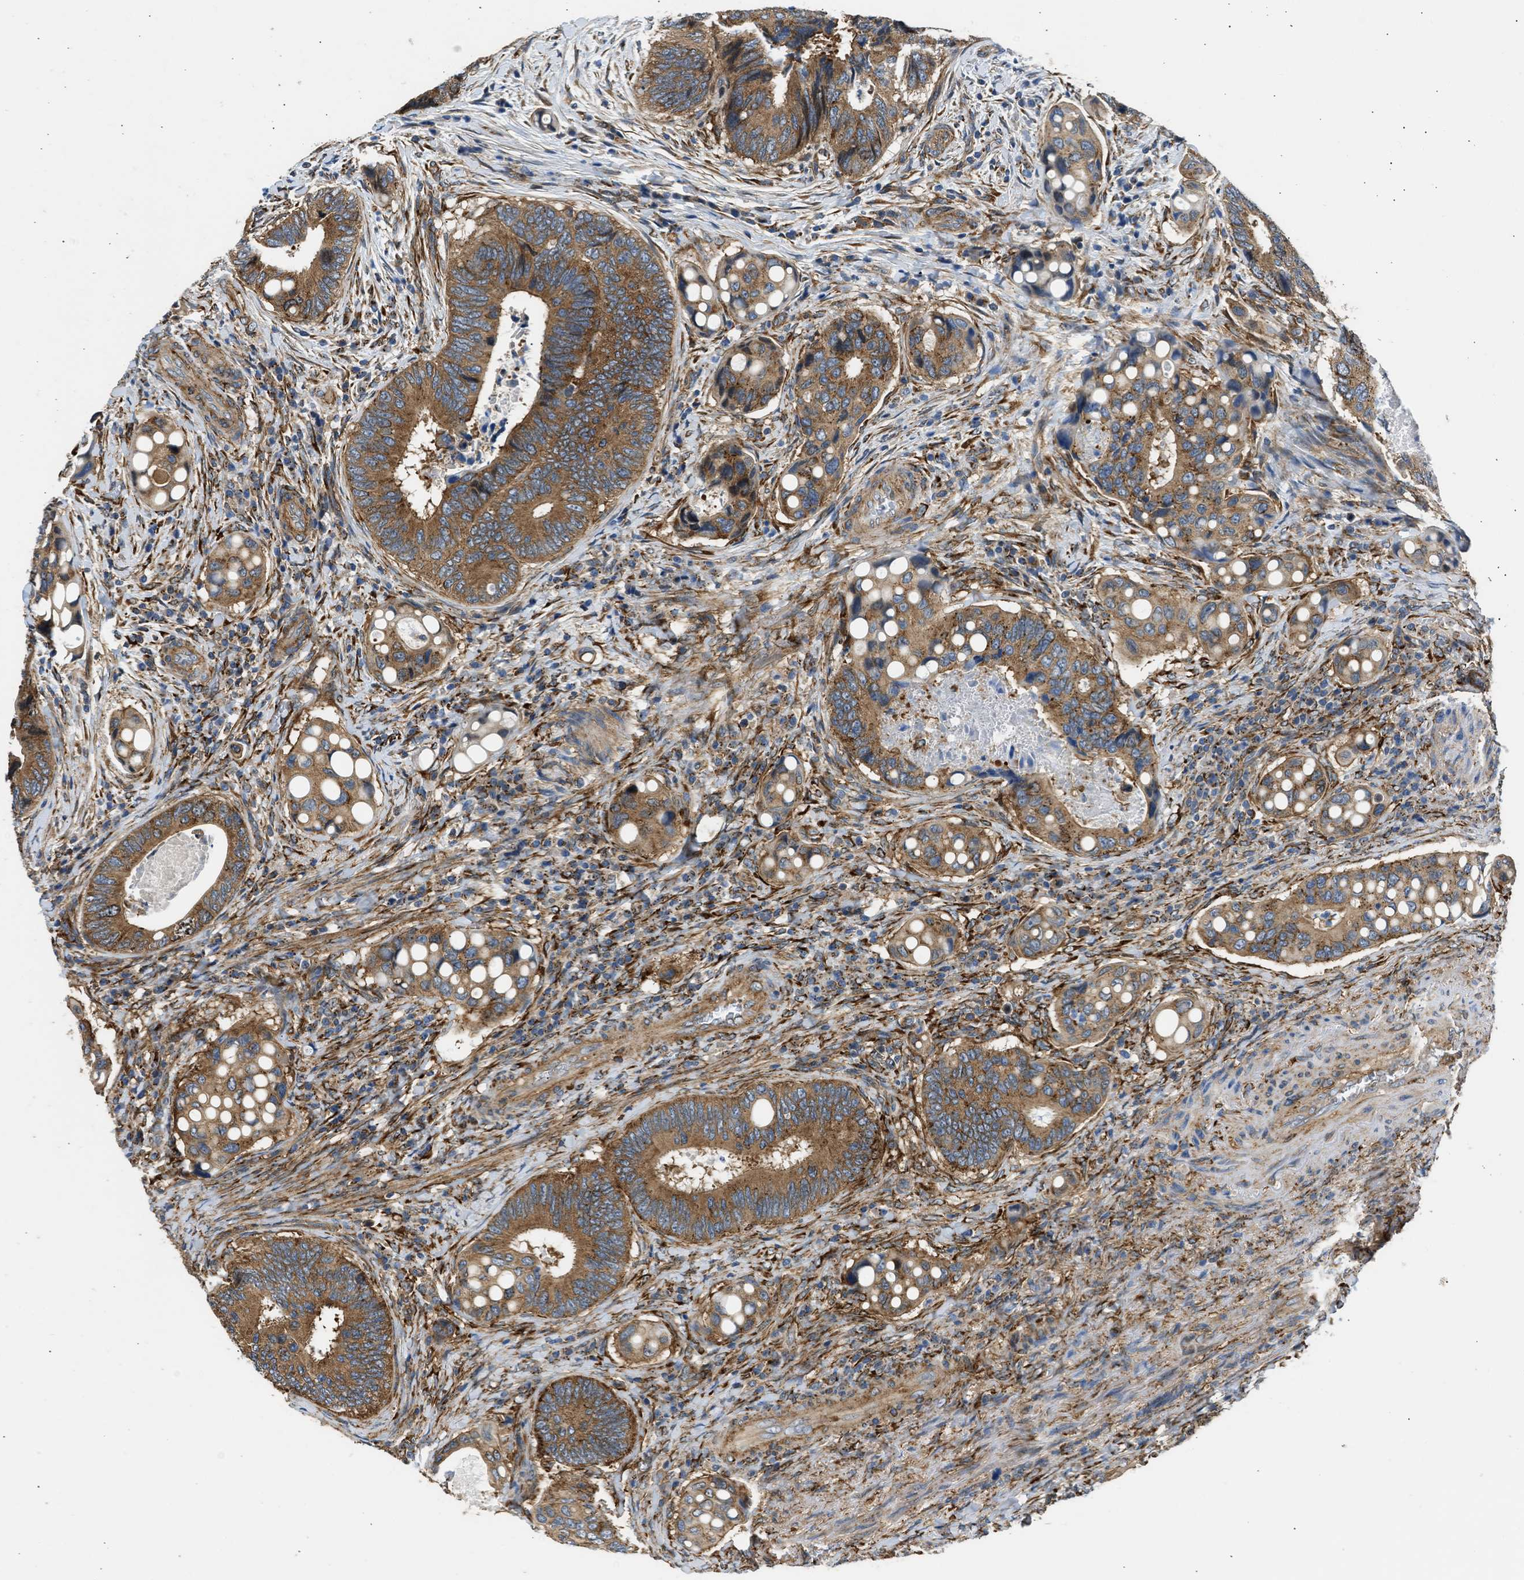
{"staining": {"intensity": "moderate", "quantity": ">75%", "location": "cytoplasmic/membranous"}, "tissue": "colorectal cancer", "cell_type": "Tumor cells", "image_type": "cancer", "snomed": [{"axis": "morphology", "description": "Inflammation, NOS"}, {"axis": "morphology", "description": "Adenocarcinoma, NOS"}, {"axis": "topography", "description": "Colon"}], "caption": "Immunohistochemistry (IHC) photomicrograph of human colorectal adenocarcinoma stained for a protein (brown), which demonstrates medium levels of moderate cytoplasmic/membranous staining in about >75% of tumor cells.", "gene": "SEPTIN2", "patient": {"sex": "male", "age": 72}}